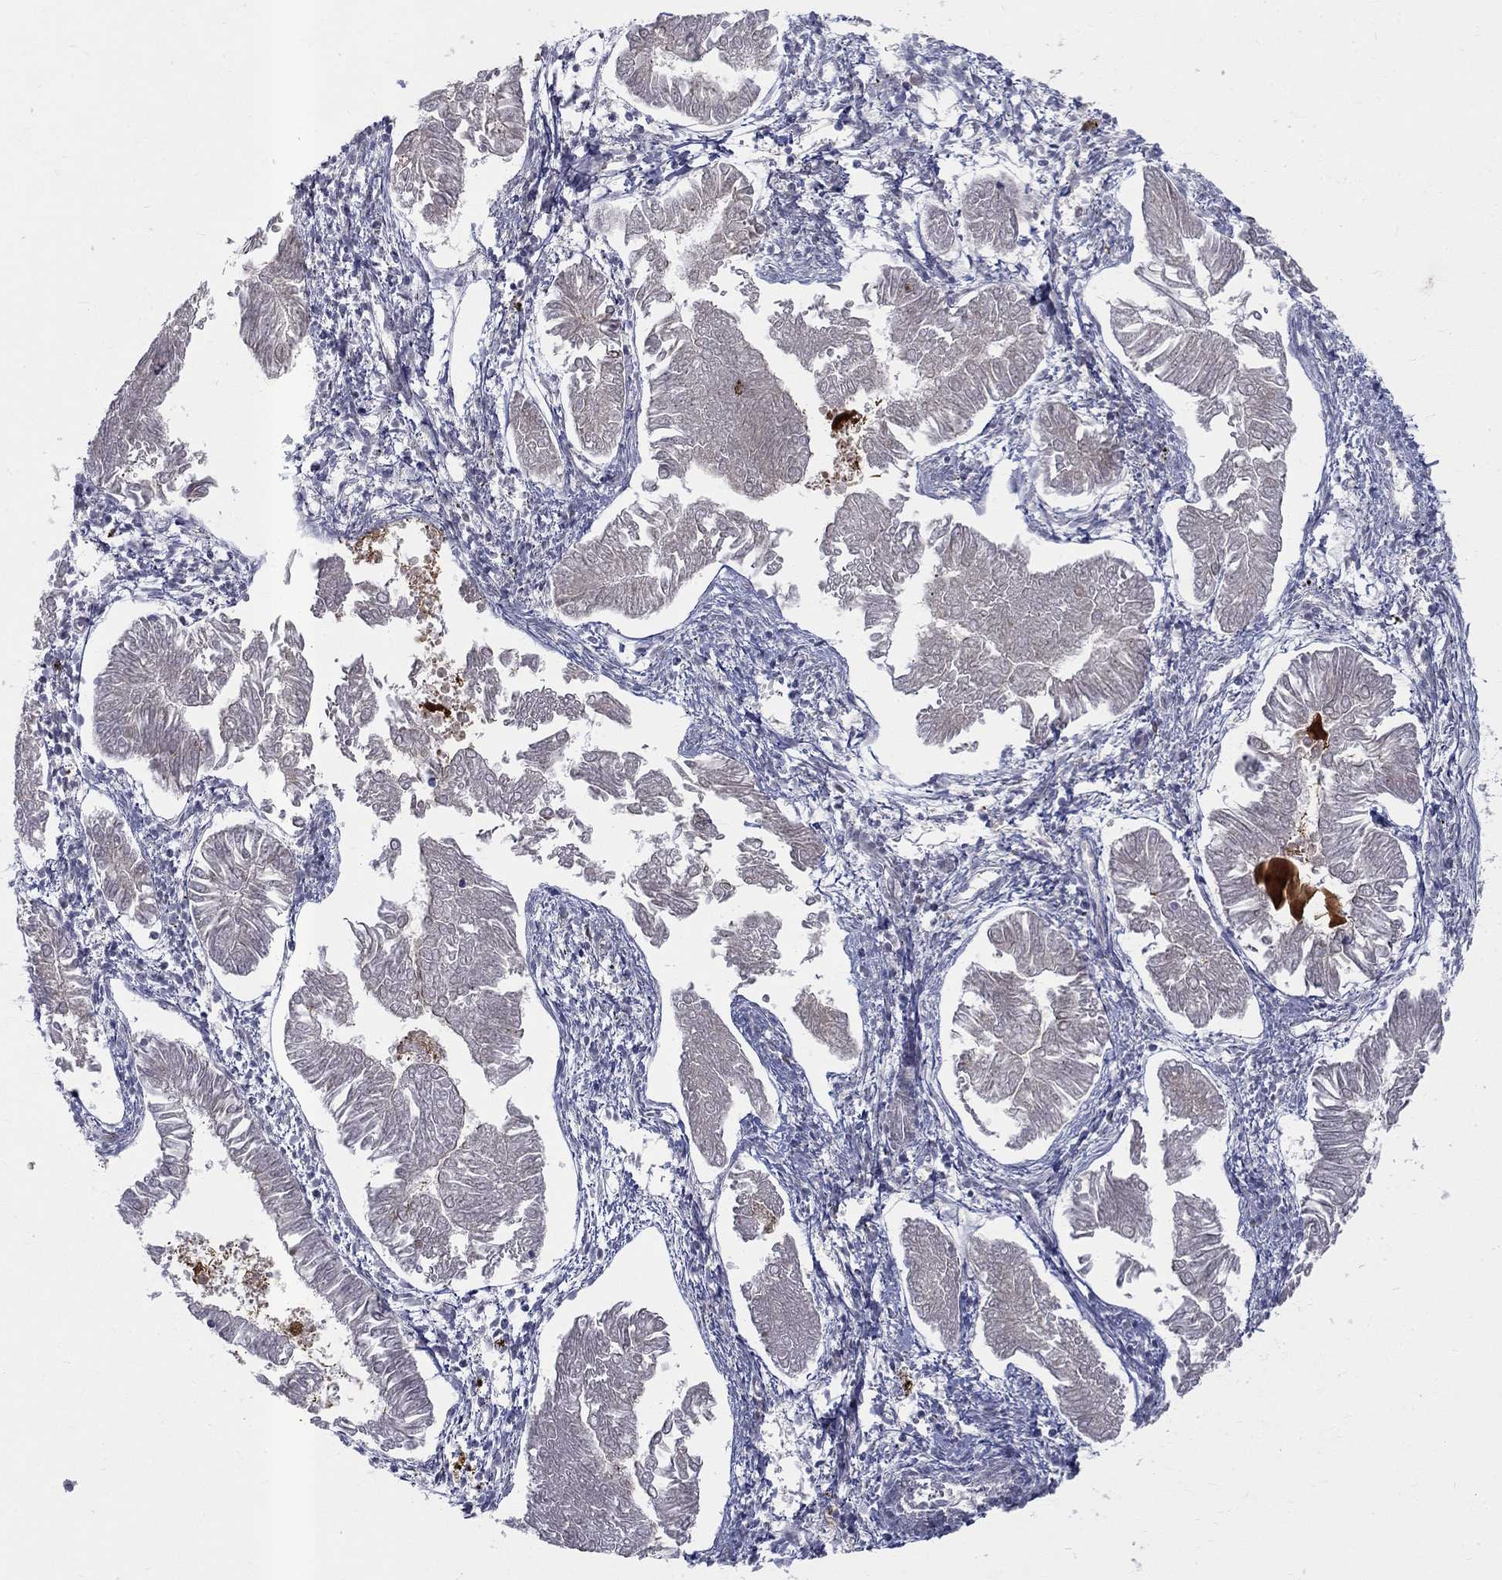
{"staining": {"intensity": "negative", "quantity": "none", "location": "none"}, "tissue": "endometrial cancer", "cell_type": "Tumor cells", "image_type": "cancer", "snomed": [{"axis": "morphology", "description": "Adenocarcinoma, NOS"}, {"axis": "topography", "description": "Endometrium"}], "caption": "Immunohistochemical staining of endometrial cancer demonstrates no significant positivity in tumor cells.", "gene": "WDR19", "patient": {"sex": "female", "age": 53}}